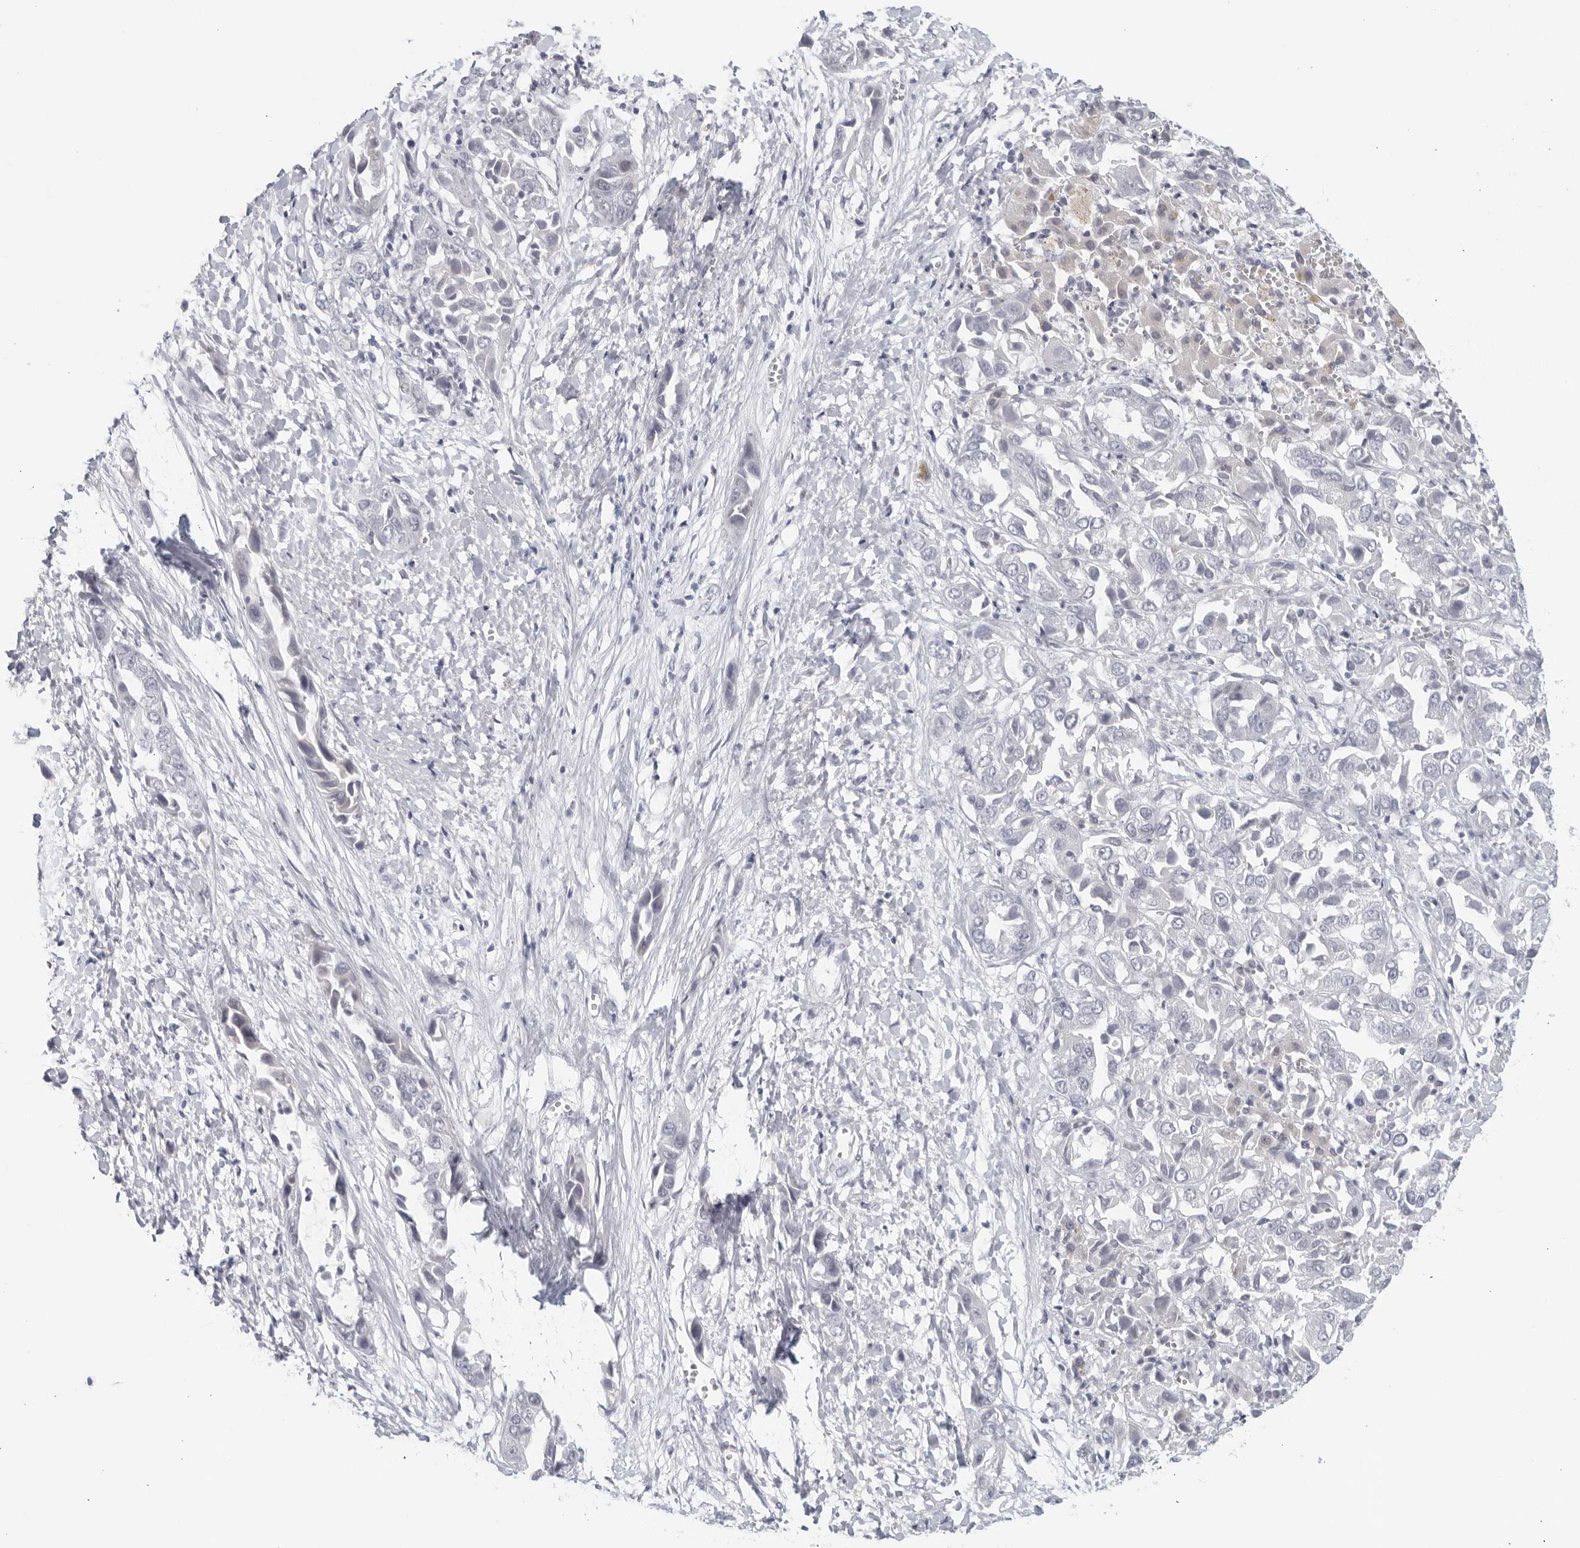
{"staining": {"intensity": "negative", "quantity": "none", "location": "none"}, "tissue": "liver cancer", "cell_type": "Tumor cells", "image_type": "cancer", "snomed": [{"axis": "morphology", "description": "Cholangiocarcinoma"}, {"axis": "topography", "description": "Liver"}], "caption": "Tumor cells are negative for brown protein staining in cholangiocarcinoma (liver).", "gene": "WDTC1", "patient": {"sex": "female", "age": 52}}